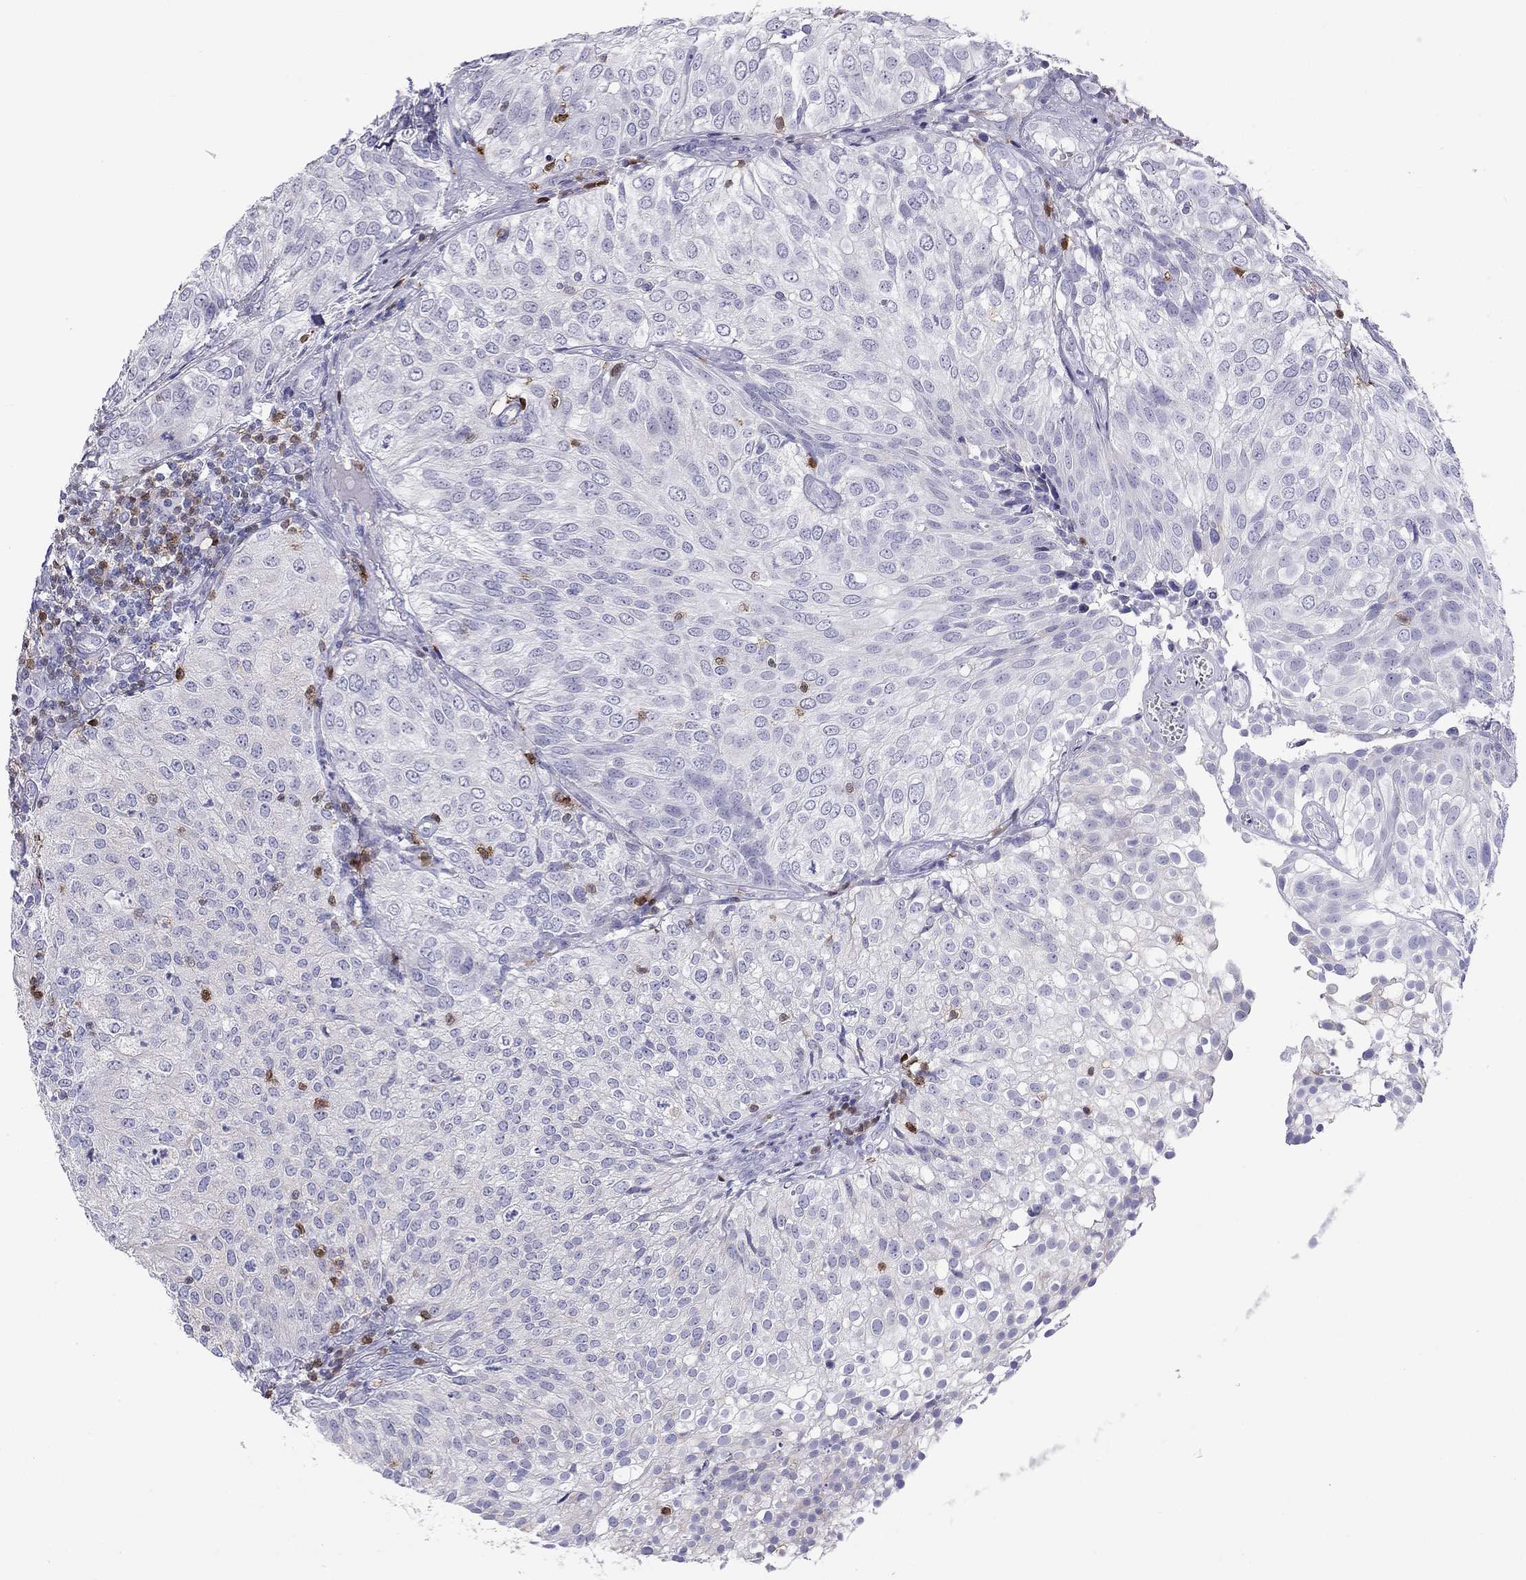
{"staining": {"intensity": "moderate", "quantity": "<25%", "location": "cytoplasmic/membranous"}, "tissue": "urothelial cancer", "cell_type": "Tumor cells", "image_type": "cancer", "snomed": [{"axis": "morphology", "description": "Urothelial carcinoma, High grade"}, {"axis": "topography", "description": "Urinary bladder"}], "caption": "Immunohistochemical staining of human urothelial carcinoma (high-grade) displays moderate cytoplasmic/membranous protein positivity in about <25% of tumor cells.", "gene": "SH2D2A", "patient": {"sex": "female", "age": 79}}